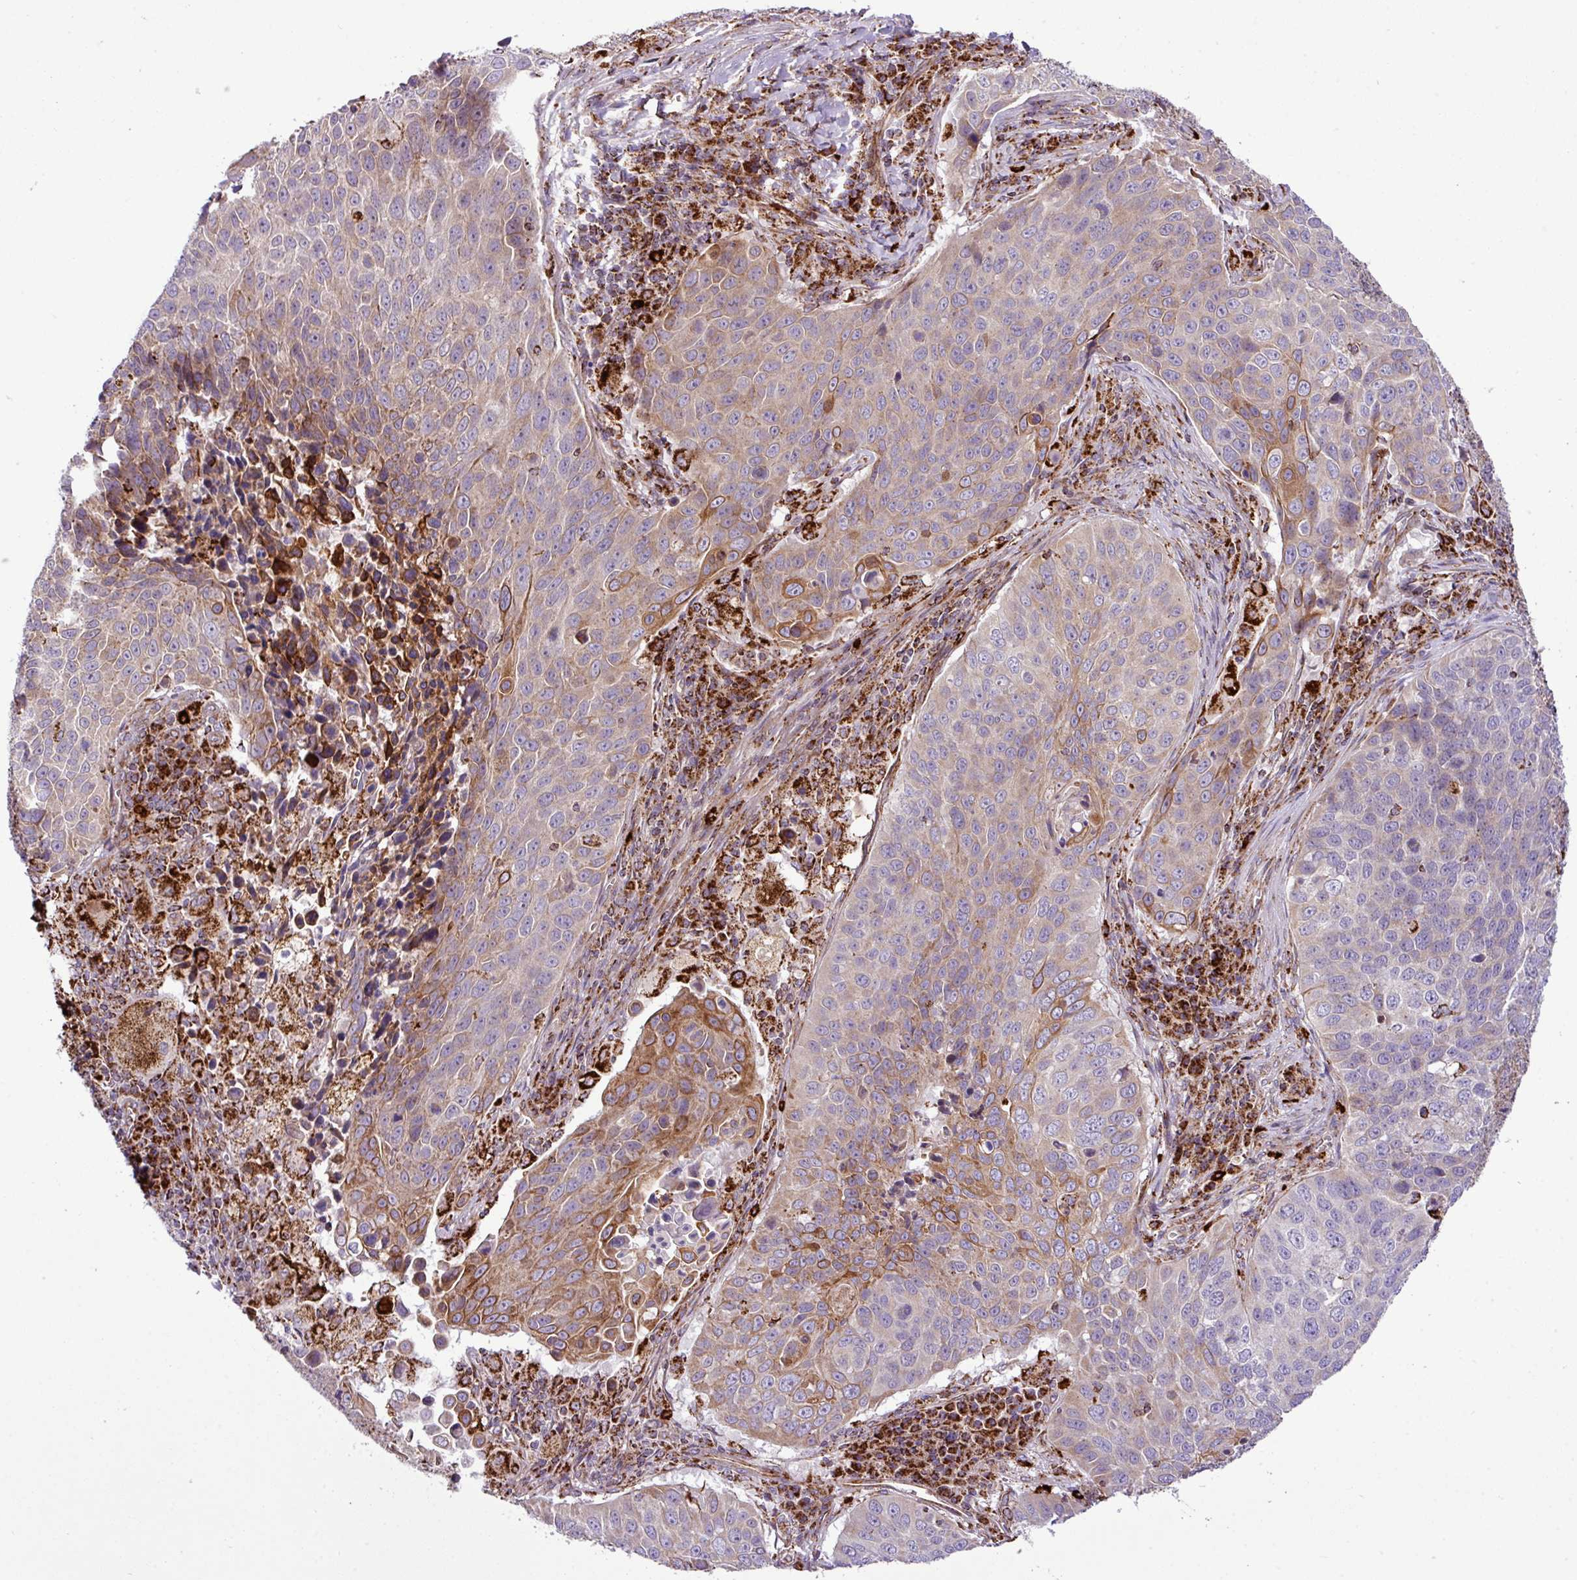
{"staining": {"intensity": "moderate", "quantity": "25%-75%", "location": "cytoplasmic/membranous"}, "tissue": "lung cancer", "cell_type": "Tumor cells", "image_type": "cancer", "snomed": [{"axis": "morphology", "description": "Squamous cell carcinoma, NOS"}, {"axis": "topography", "description": "Lung"}], "caption": "A medium amount of moderate cytoplasmic/membranous expression is present in approximately 25%-75% of tumor cells in lung cancer (squamous cell carcinoma) tissue.", "gene": "ZNF569", "patient": {"sex": "male", "age": 78}}